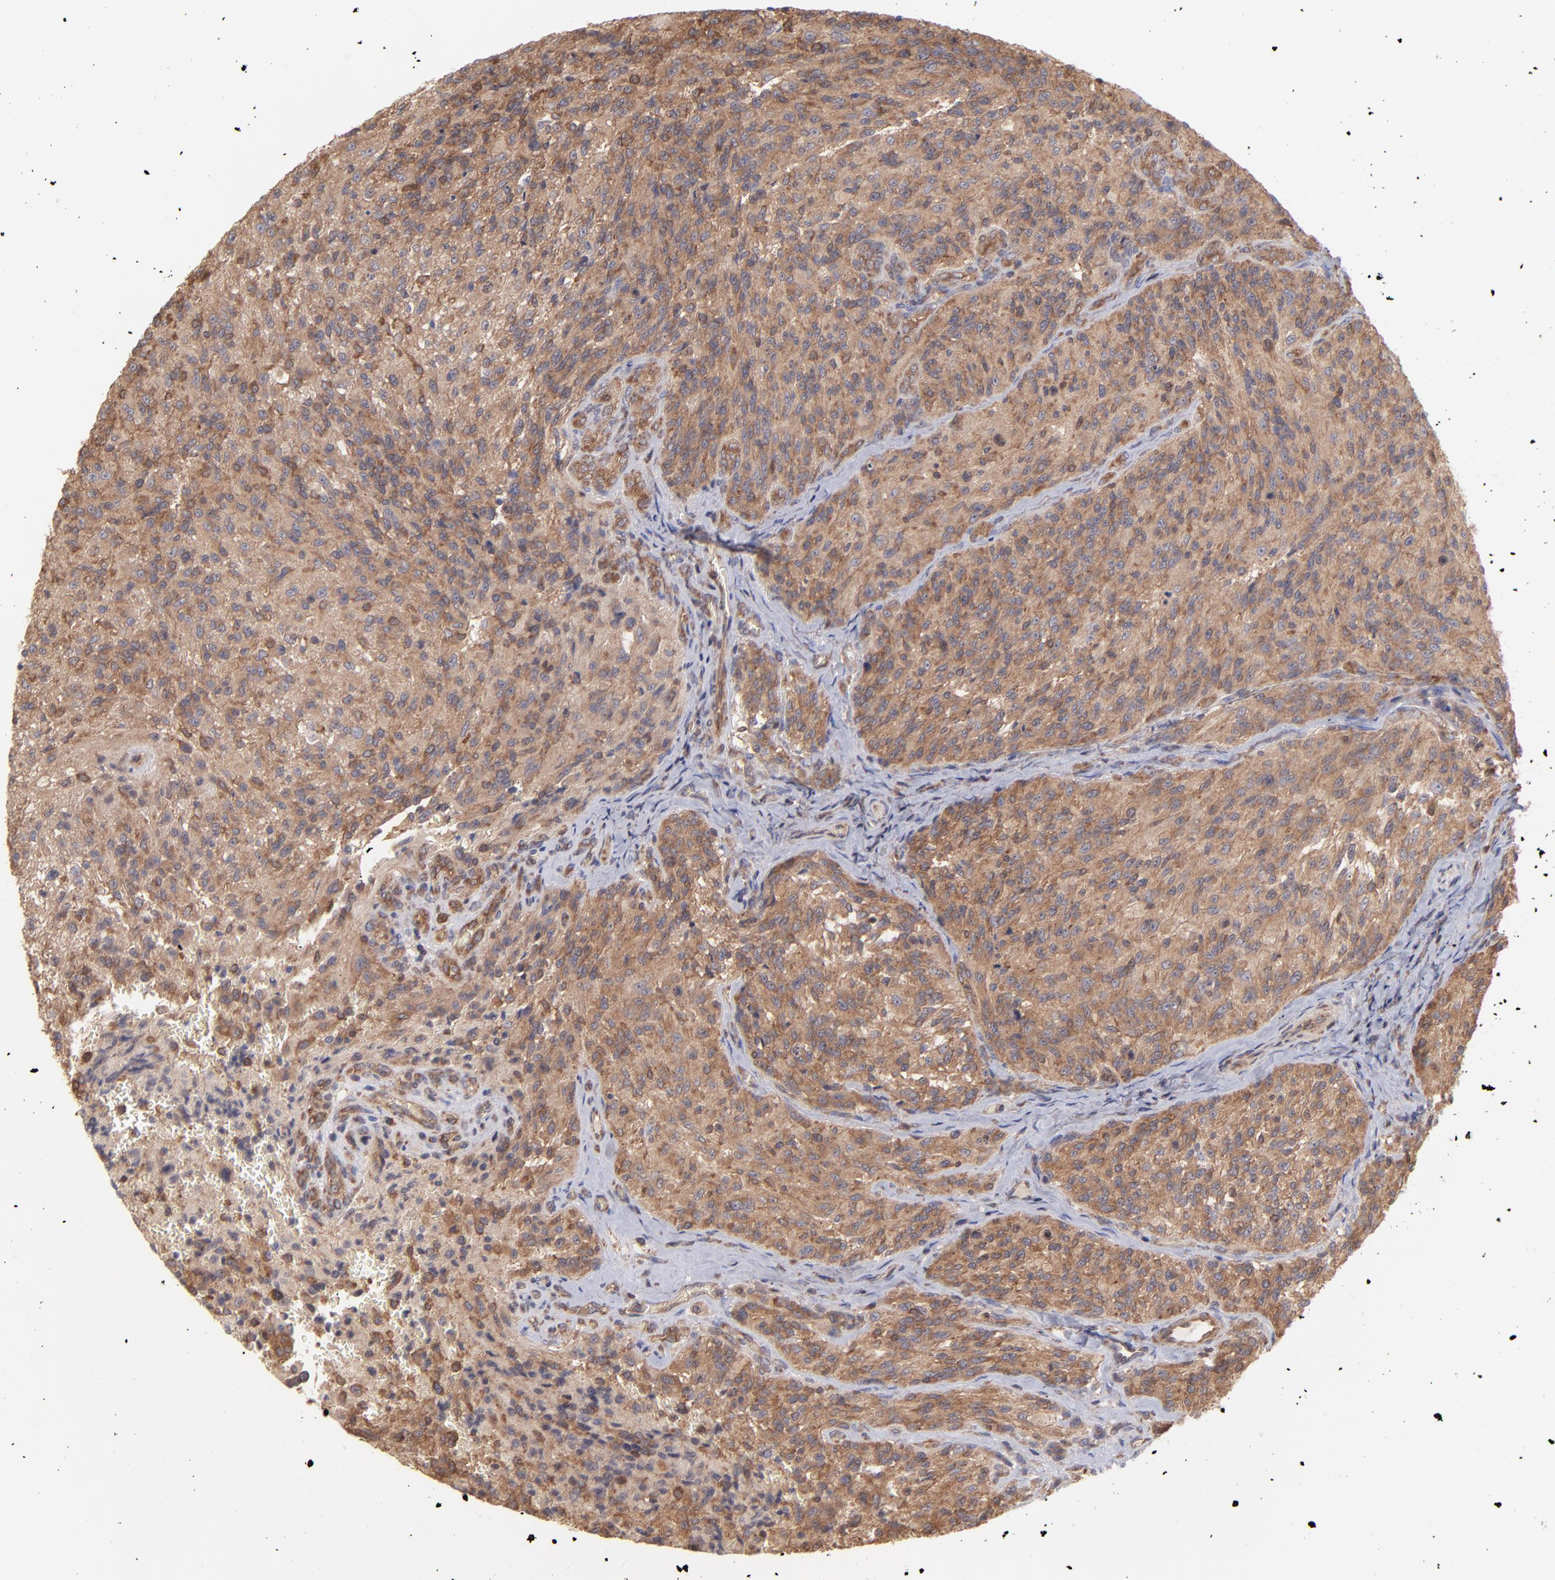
{"staining": {"intensity": "moderate", "quantity": ">75%", "location": "cytoplasmic/membranous"}, "tissue": "glioma", "cell_type": "Tumor cells", "image_type": "cancer", "snomed": [{"axis": "morphology", "description": "Normal tissue, NOS"}, {"axis": "morphology", "description": "Glioma, malignant, High grade"}, {"axis": "topography", "description": "Cerebral cortex"}], "caption": "Immunohistochemical staining of glioma shows medium levels of moderate cytoplasmic/membranous expression in approximately >75% of tumor cells. (Stains: DAB in brown, nuclei in blue, Microscopy: brightfield microscopy at high magnification).", "gene": "MAPRE1", "patient": {"sex": "male", "age": 56}}